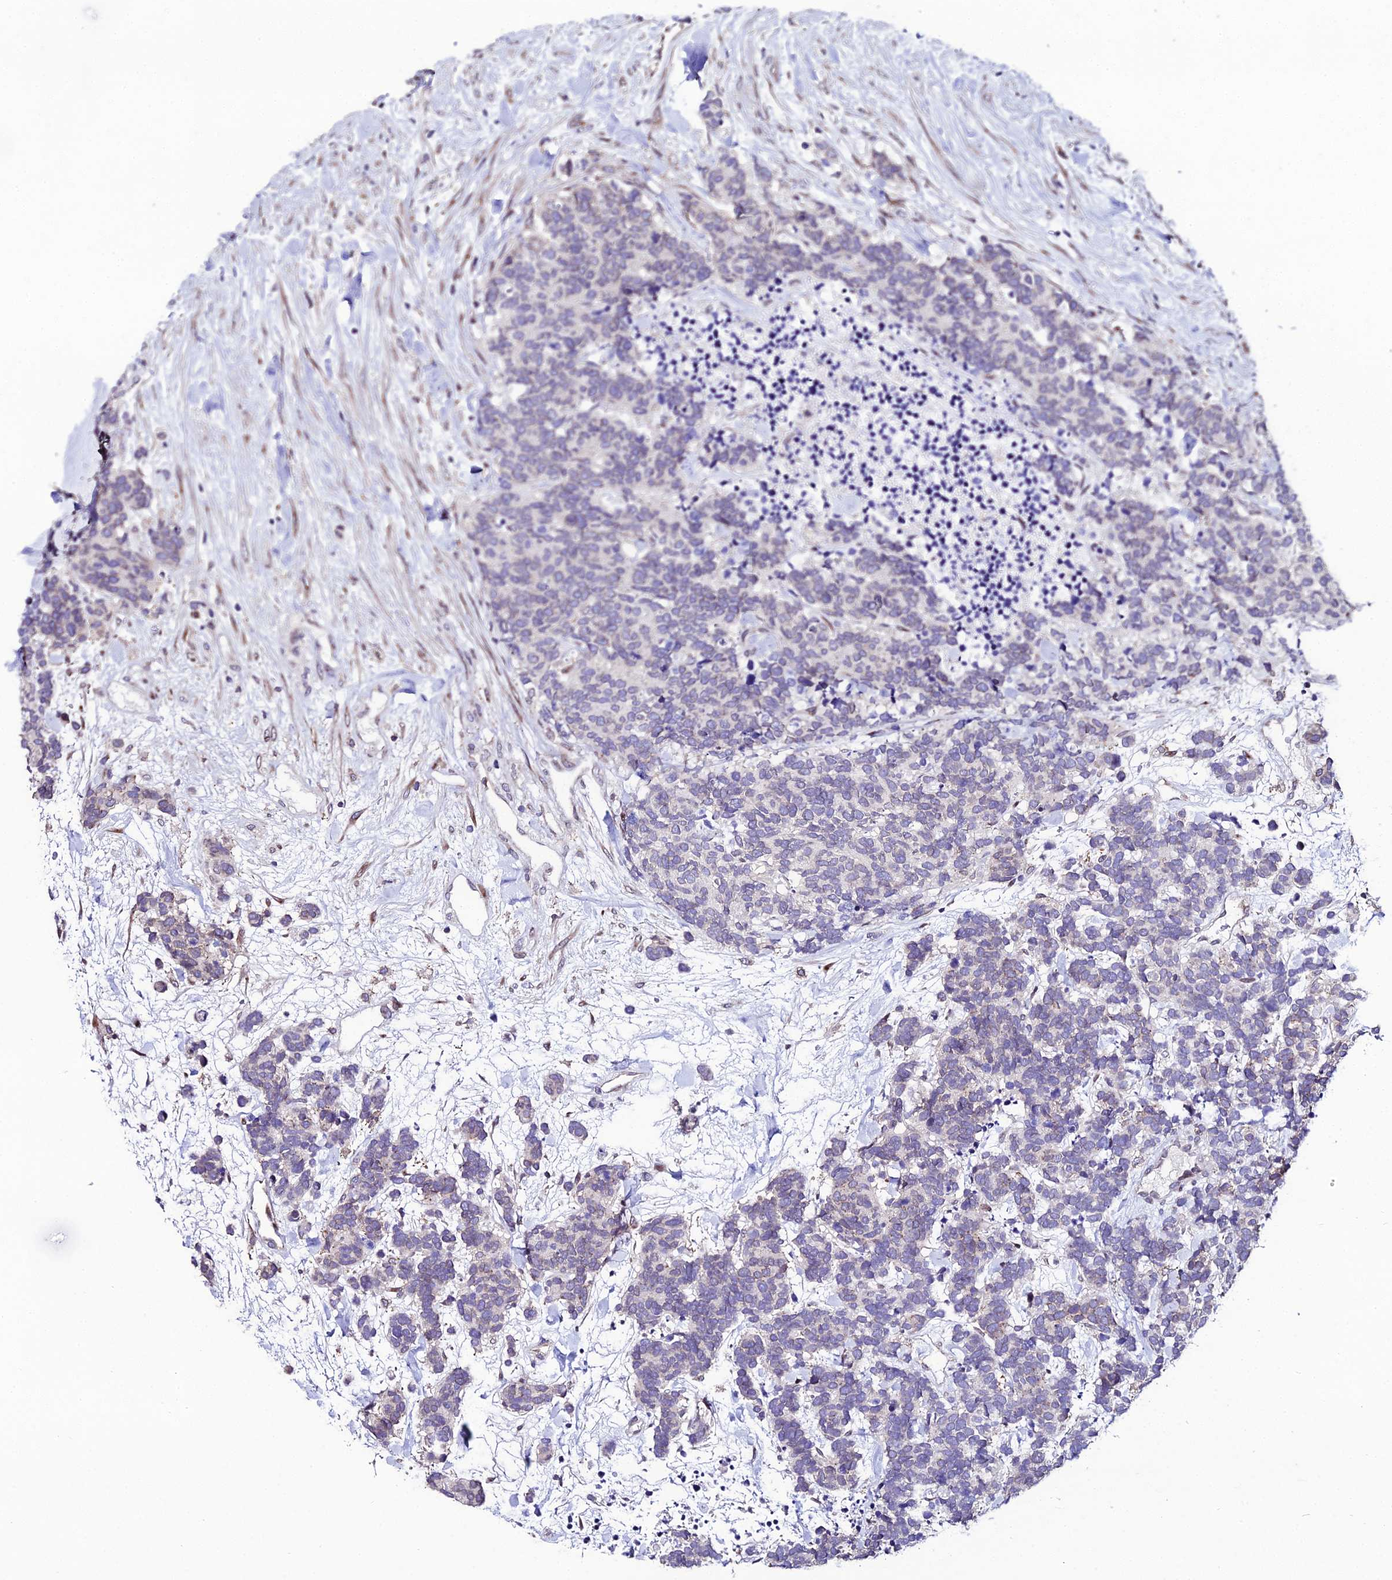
{"staining": {"intensity": "negative", "quantity": "none", "location": "none"}, "tissue": "carcinoid", "cell_type": "Tumor cells", "image_type": "cancer", "snomed": [{"axis": "morphology", "description": "Carcinoma, NOS"}, {"axis": "morphology", "description": "Carcinoid, malignant, NOS"}, {"axis": "topography", "description": "Prostate"}], "caption": "Tumor cells show no significant staining in carcinoma. The staining was performed using DAB (3,3'-diaminobenzidine) to visualize the protein expression in brown, while the nuclei were stained in blue with hematoxylin (Magnification: 20x).", "gene": "DDX19A", "patient": {"sex": "male", "age": 57}}